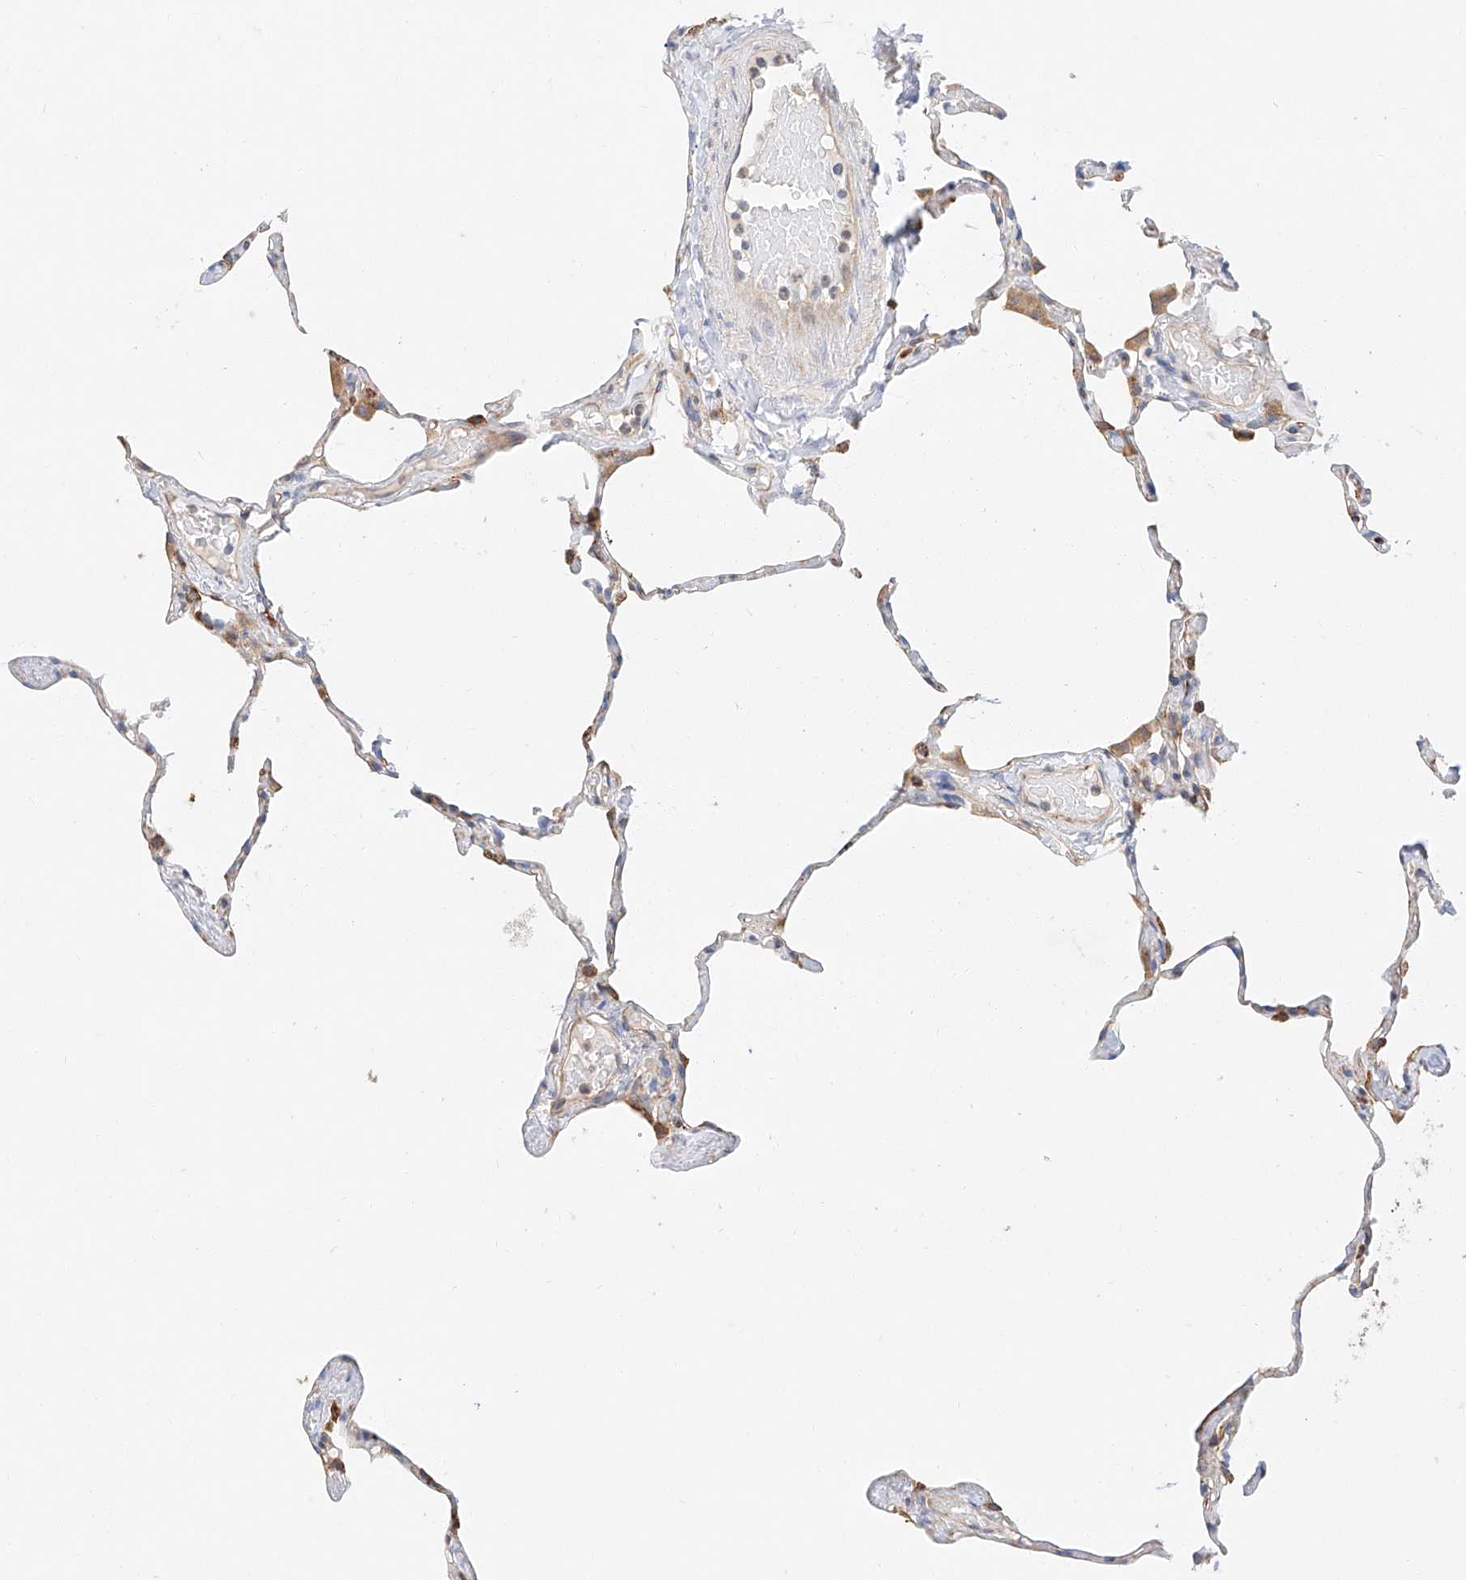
{"staining": {"intensity": "moderate", "quantity": "<25%", "location": "cytoplasmic/membranous"}, "tissue": "lung", "cell_type": "Alveolar cells", "image_type": "normal", "snomed": [{"axis": "morphology", "description": "Normal tissue, NOS"}, {"axis": "topography", "description": "Lung"}], "caption": "Lung was stained to show a protein in brown. There is low levels of moderate cytoplasmic/membranous staining in approximately <25% of alveolar cells. (DAB (3,3'-diaminobenzidine) IHC, brown staining for protein, blue staining for nuclei).", "gene": "GLMN", "patient": {"sex": "male", "age": 65}}